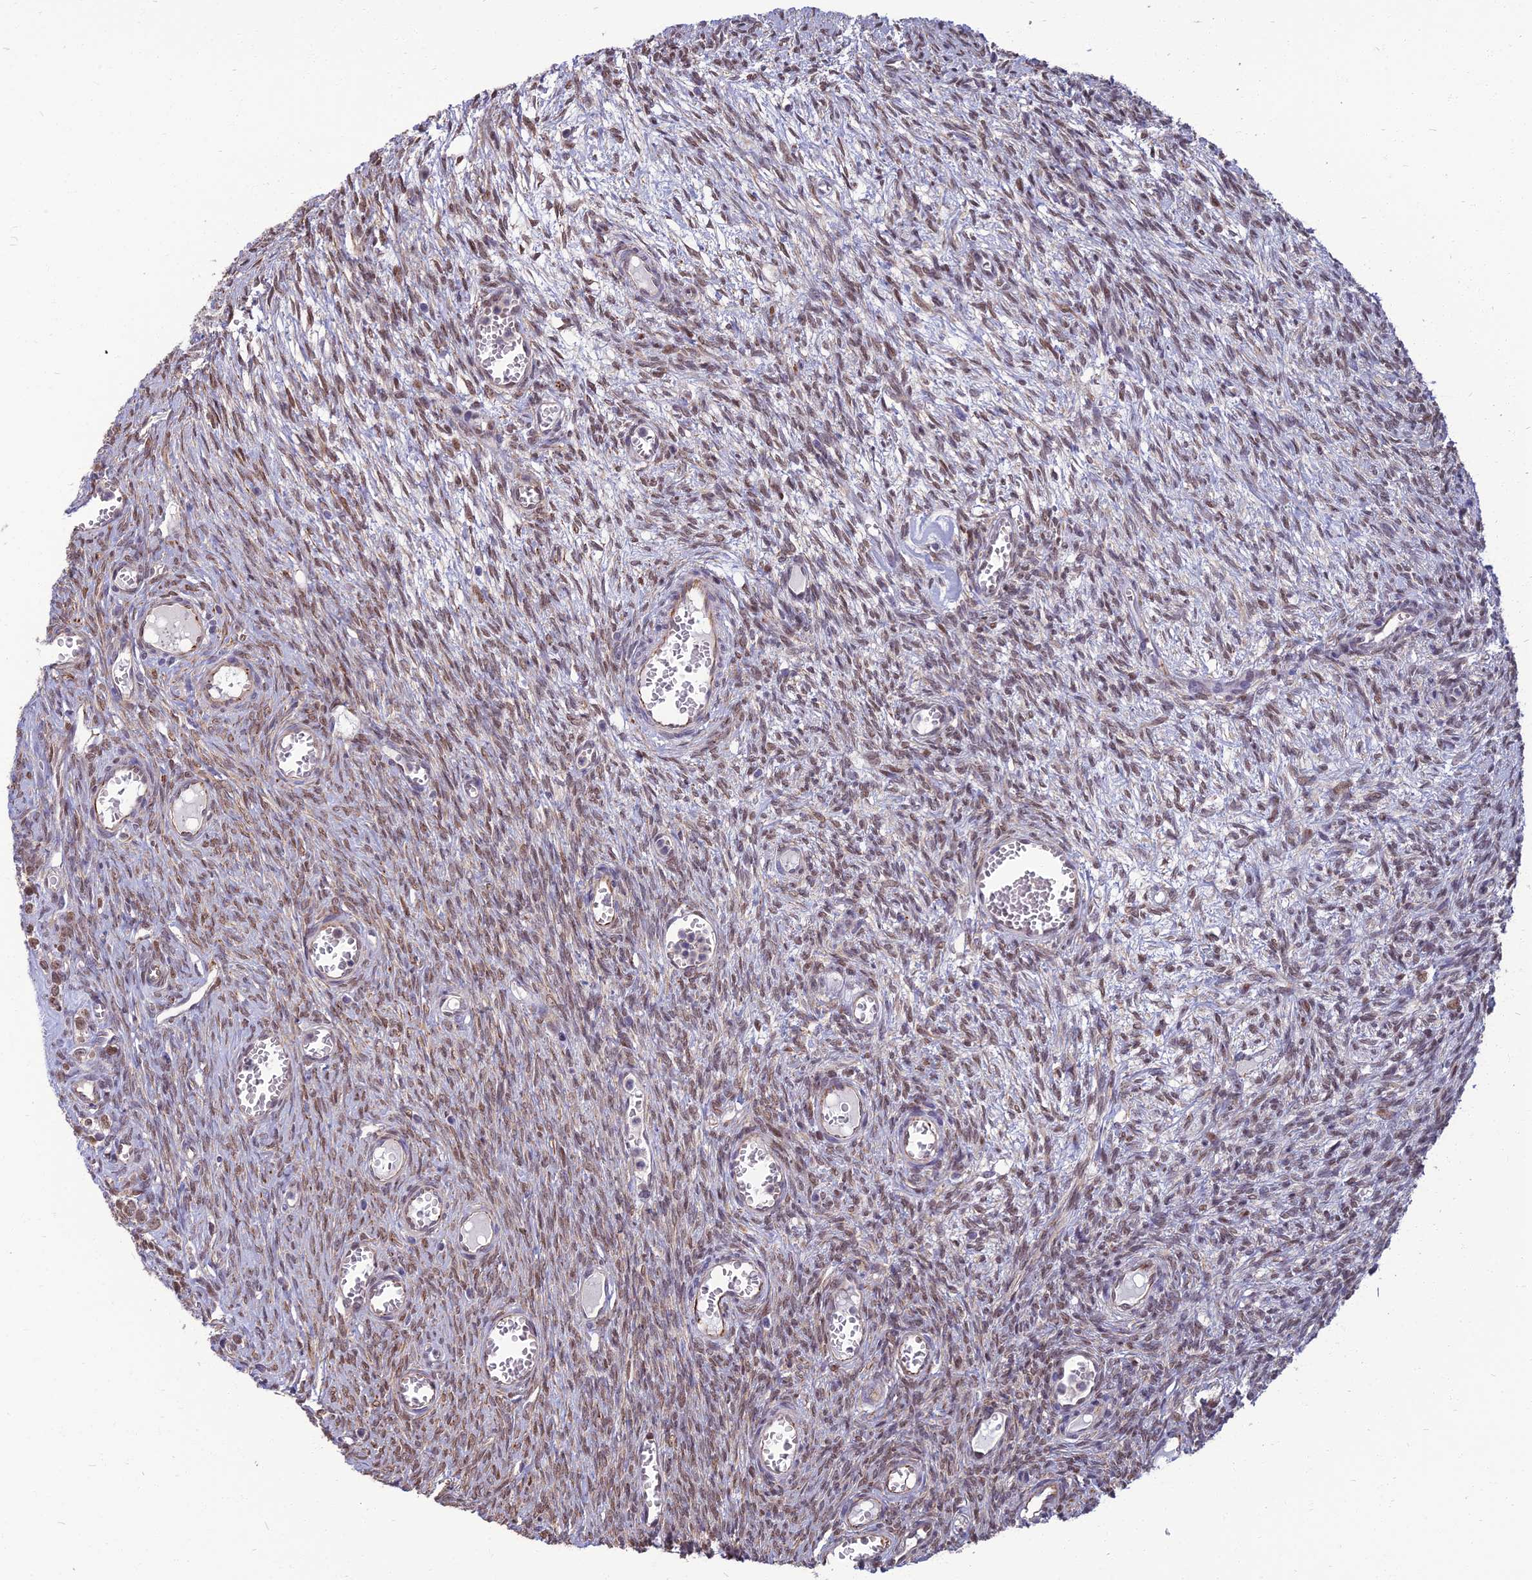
{"staining": {"intensity": "moderate", "quantity": ">75%", "location": "cytoplasmic/membranous,nuclear"}, "tissue": "ovary", "cell_type": "Follicle cells", "image_type": "normal", "snomed": [{"axis": "morphology", "description": "Normal tissue, NOS"}, {"axis": "topography", "description": "Ovary"}], "caption": "DAB (3,3'-diaminobenzidine) immunohistochemical staining of unremarkable ovary displays moderate cytoplasmic/membranous,nuclear protein expression in about >75% of follicle cells.", "gene": "NR4A3", "patient": {"sex": "female", "age": 44}}